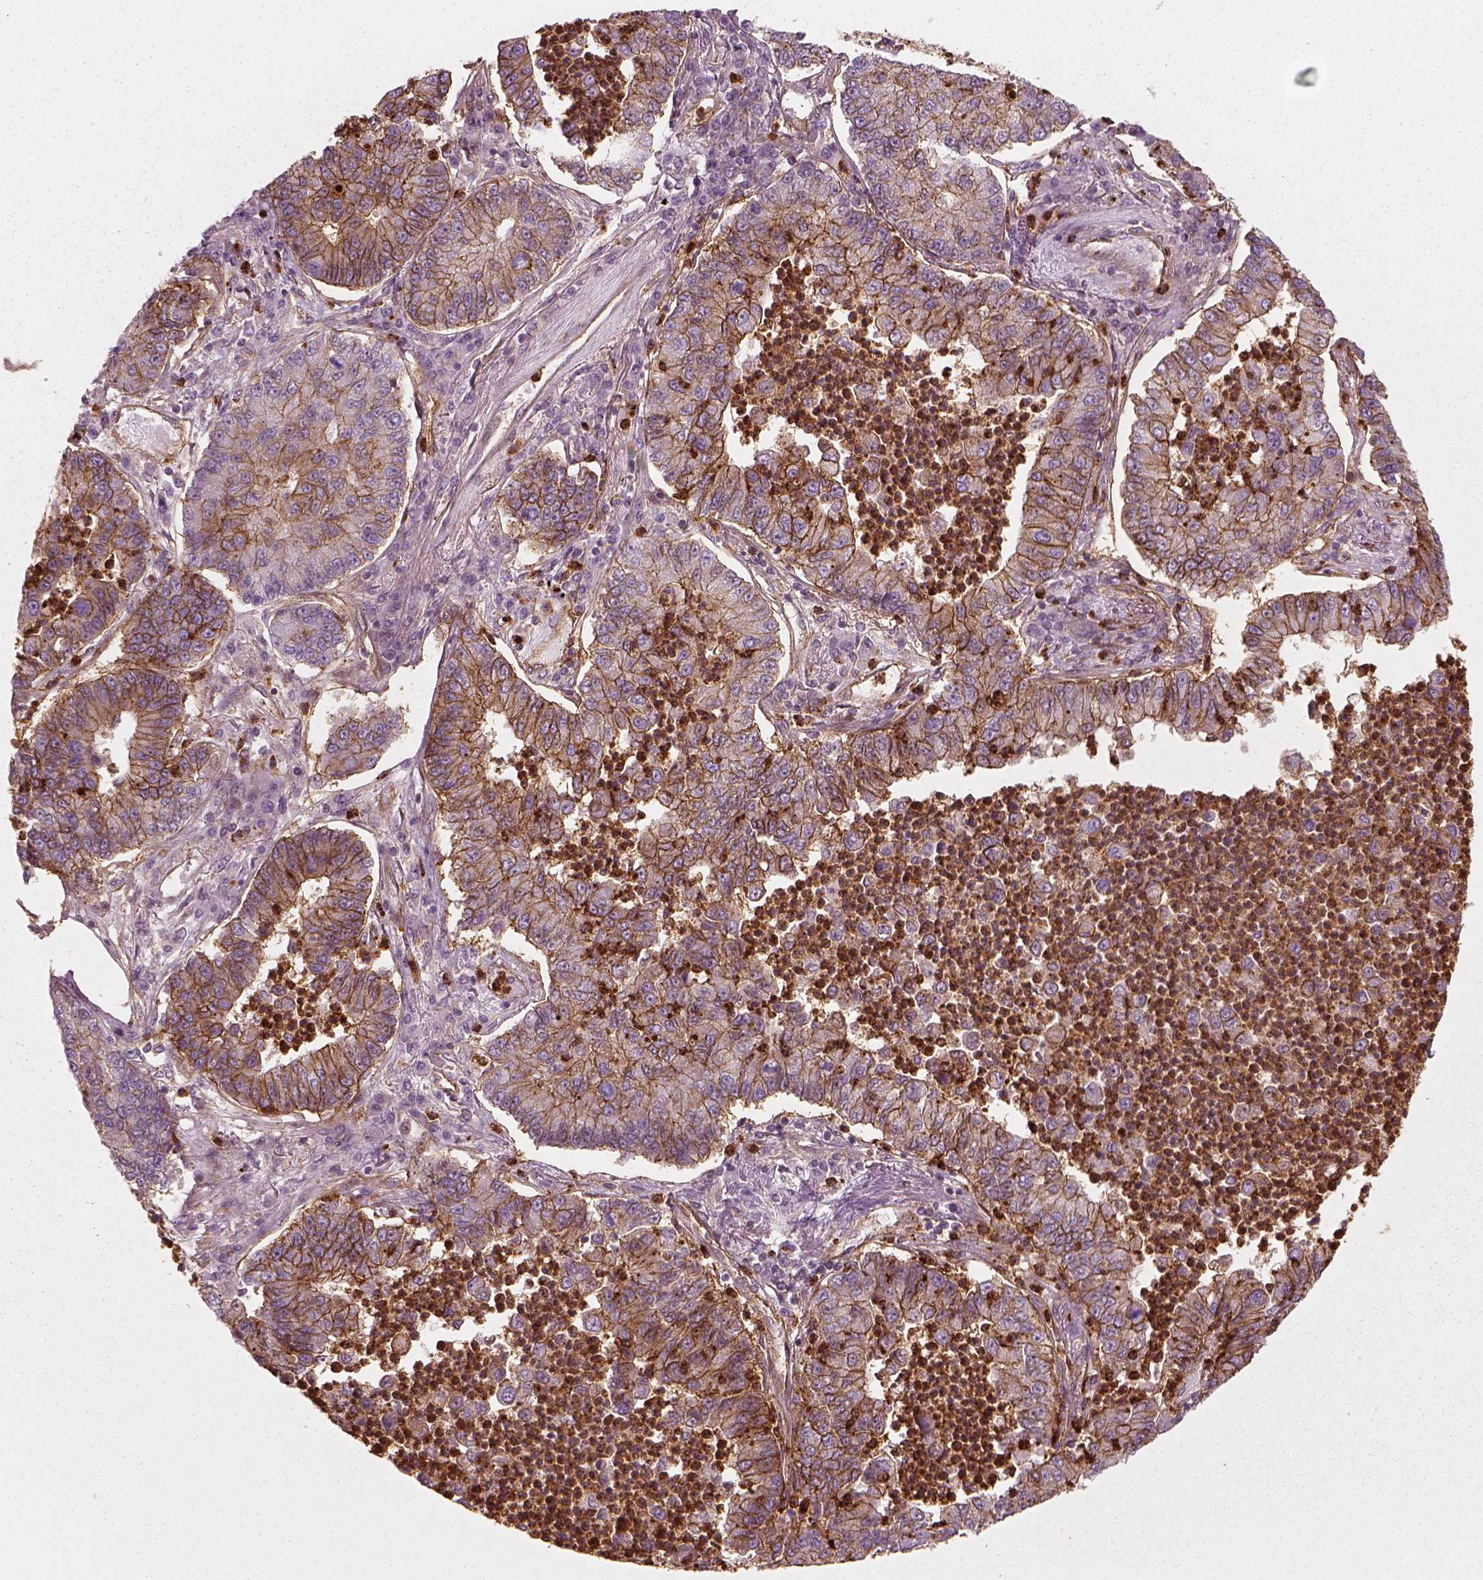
{"staining": {"intensity": "moderate", "quantity": ">75%", "location": "cytoplasmic/membranous"}, "tissue": "lung cancer", "cell_type": "Tumor cells", "image_type": "cancer", "snomed": [{"axis": "morphology", "description": "Adenocarcinoma, NOS"}, {"axis": "topography", "description": "Lung"}], "caption": "Immunohistochemical staining of human adenocarcinoma (lung) shows medium levels of moderate cytoplasmic/membranous expression in about >75% of tumor cells.", "gene": "NPTN", "patient": {"sex": "female", "age": 57}}